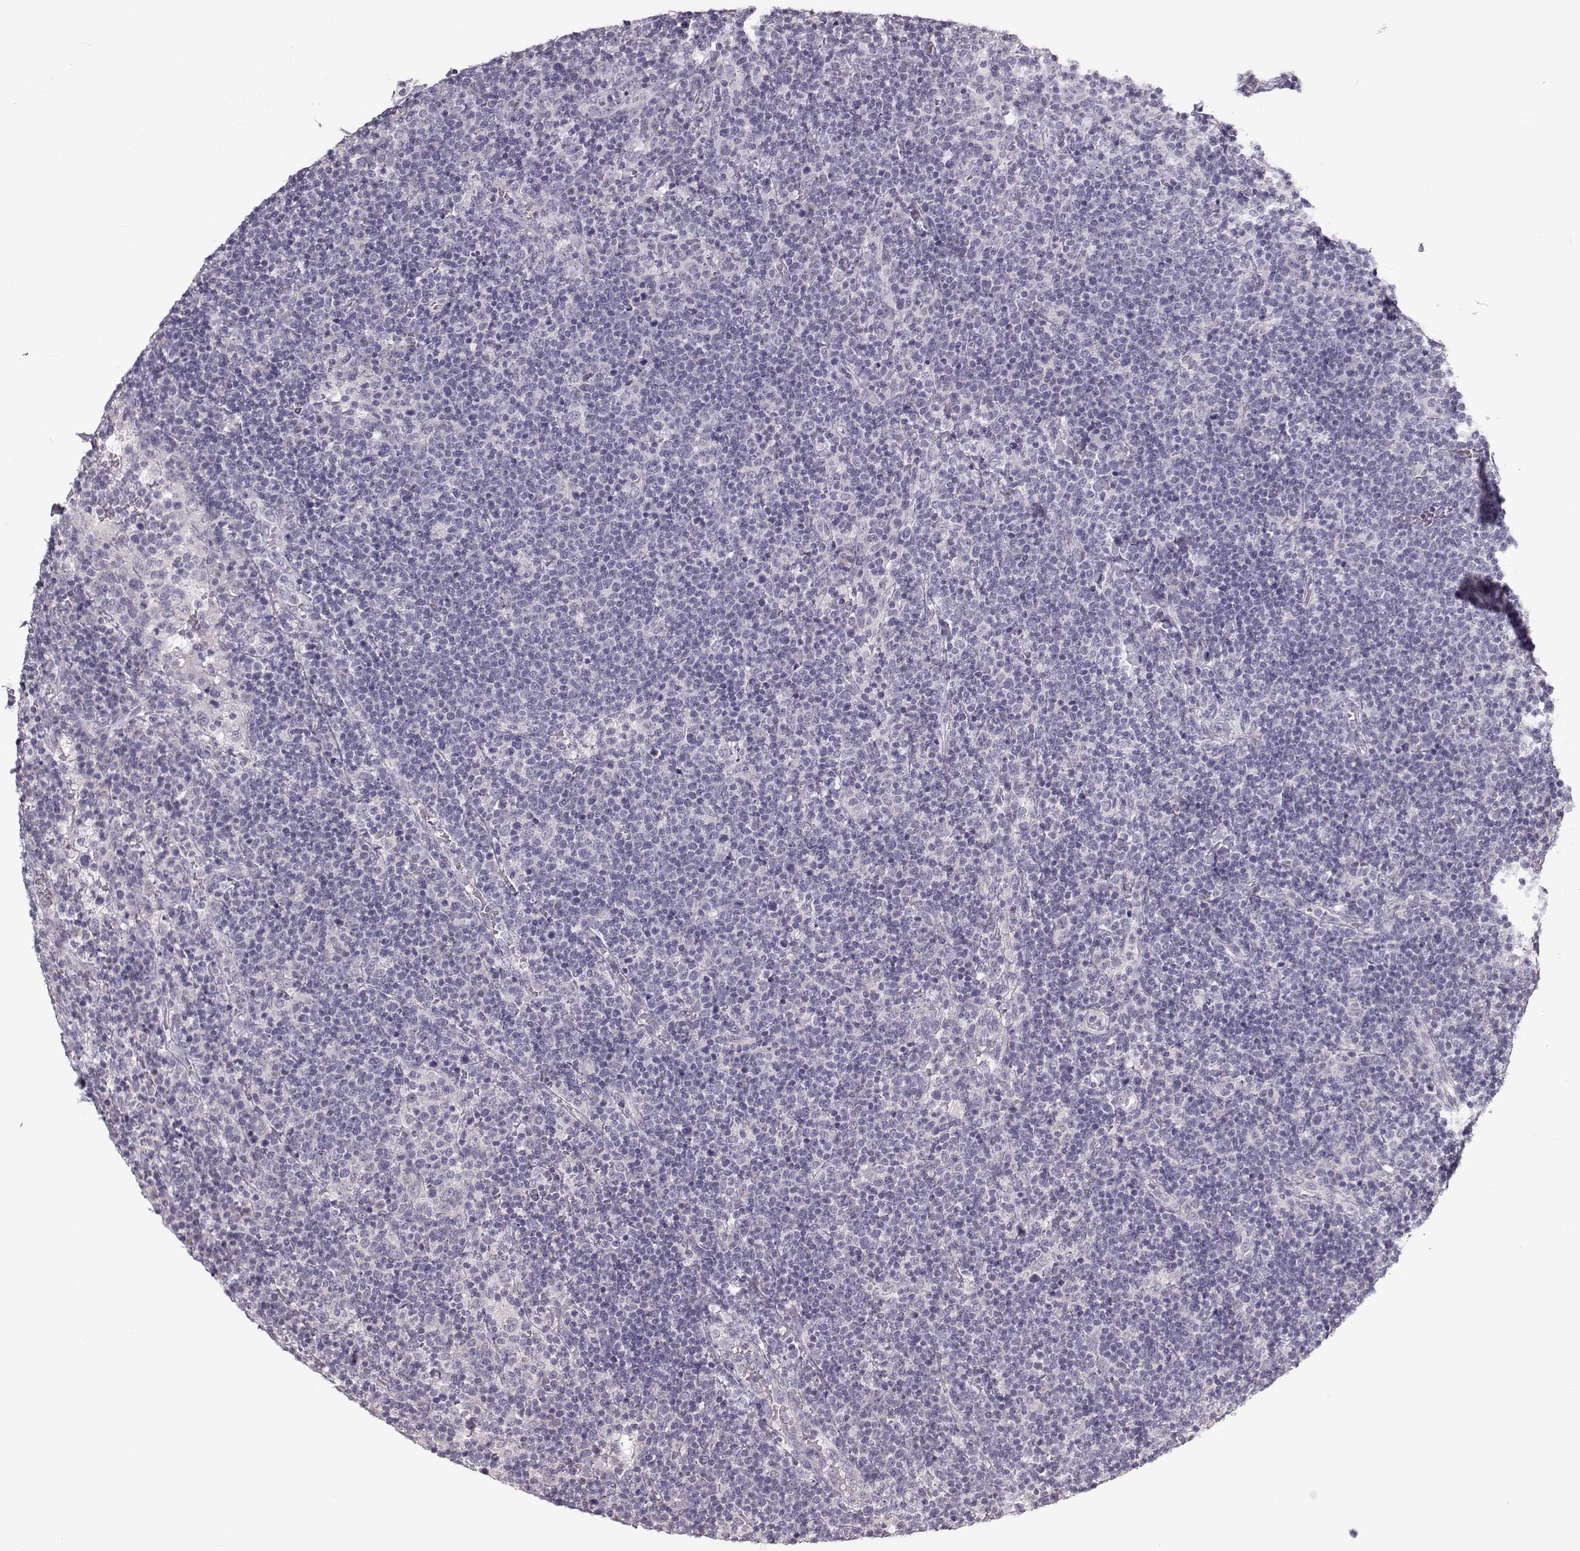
{"staining": {"intensity": "negative", "quantity": "none", "location": "none"}, "tissue": "lymphoma", "cell_type": "Tumor cells", "image_type": "cancer", "snomed": [{"axis": "morphology", "description": "Malignant lymphoma, non-Hodgkin's type, High grade"}, {"axis": "topography", "description": "Lymph node"}], "caption": "The IHC histopathology image has no significant positivity in tumor cells of malignant lymphoma, non-Hodgkin's type (high-grade) tissue.", "gene": "OIP5", "patient": {"sex": "male", "age": 61}}